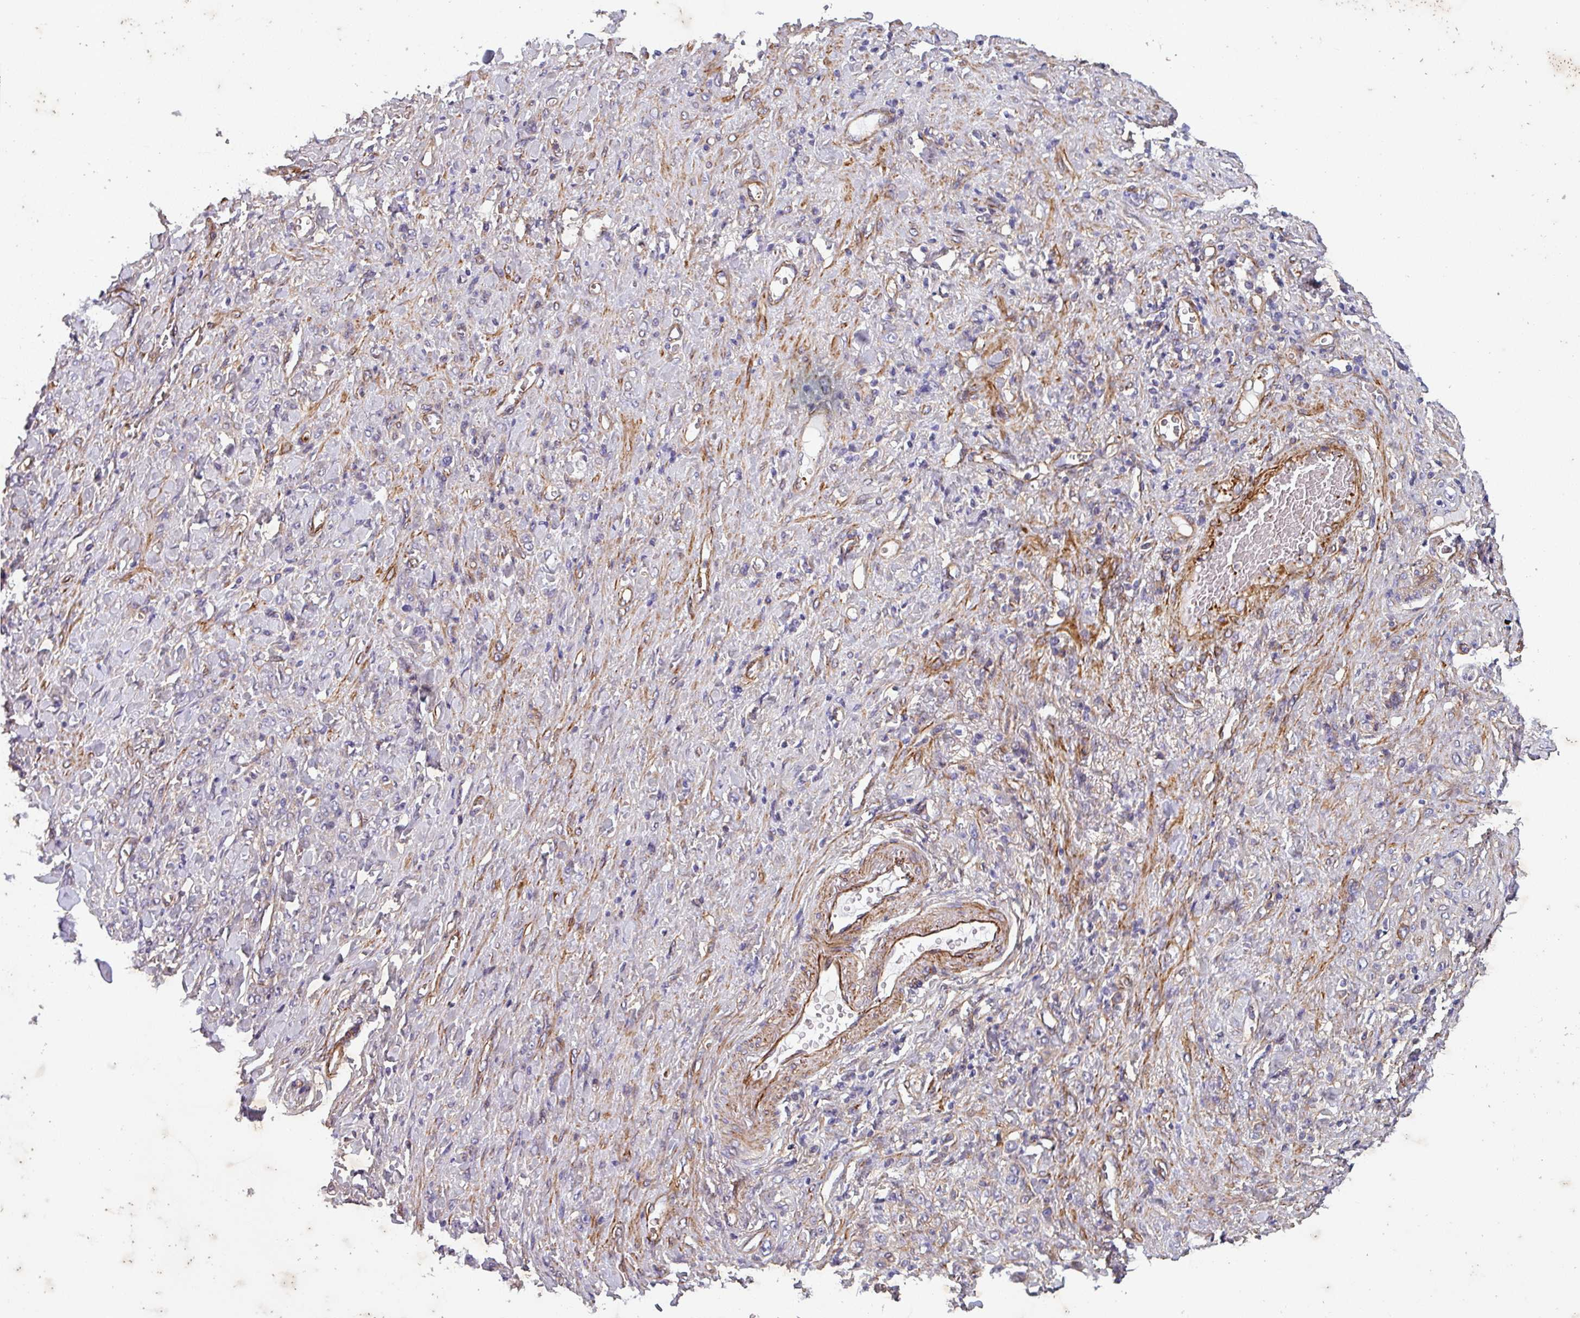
{"staining": {"intensity": "negative", "quantity": "none", "location": "none"}, "tissue": "stomach cancer", "cell_type": "Tumor cells", "image_type": "cancer", "snomed": [{"axis": "morphology", "description": "Normal tissue, NOS"}, {"axis": "morphology", "description": "Adenocarcinoma, NOS"}, {"axis": "topography", "description": "Stomach"}], "caption": "Tumor cells show no significant protein positivity in stomach cancer.", "gene": "ATP2C2", "patient": {"sex": "male", "age": 82}}